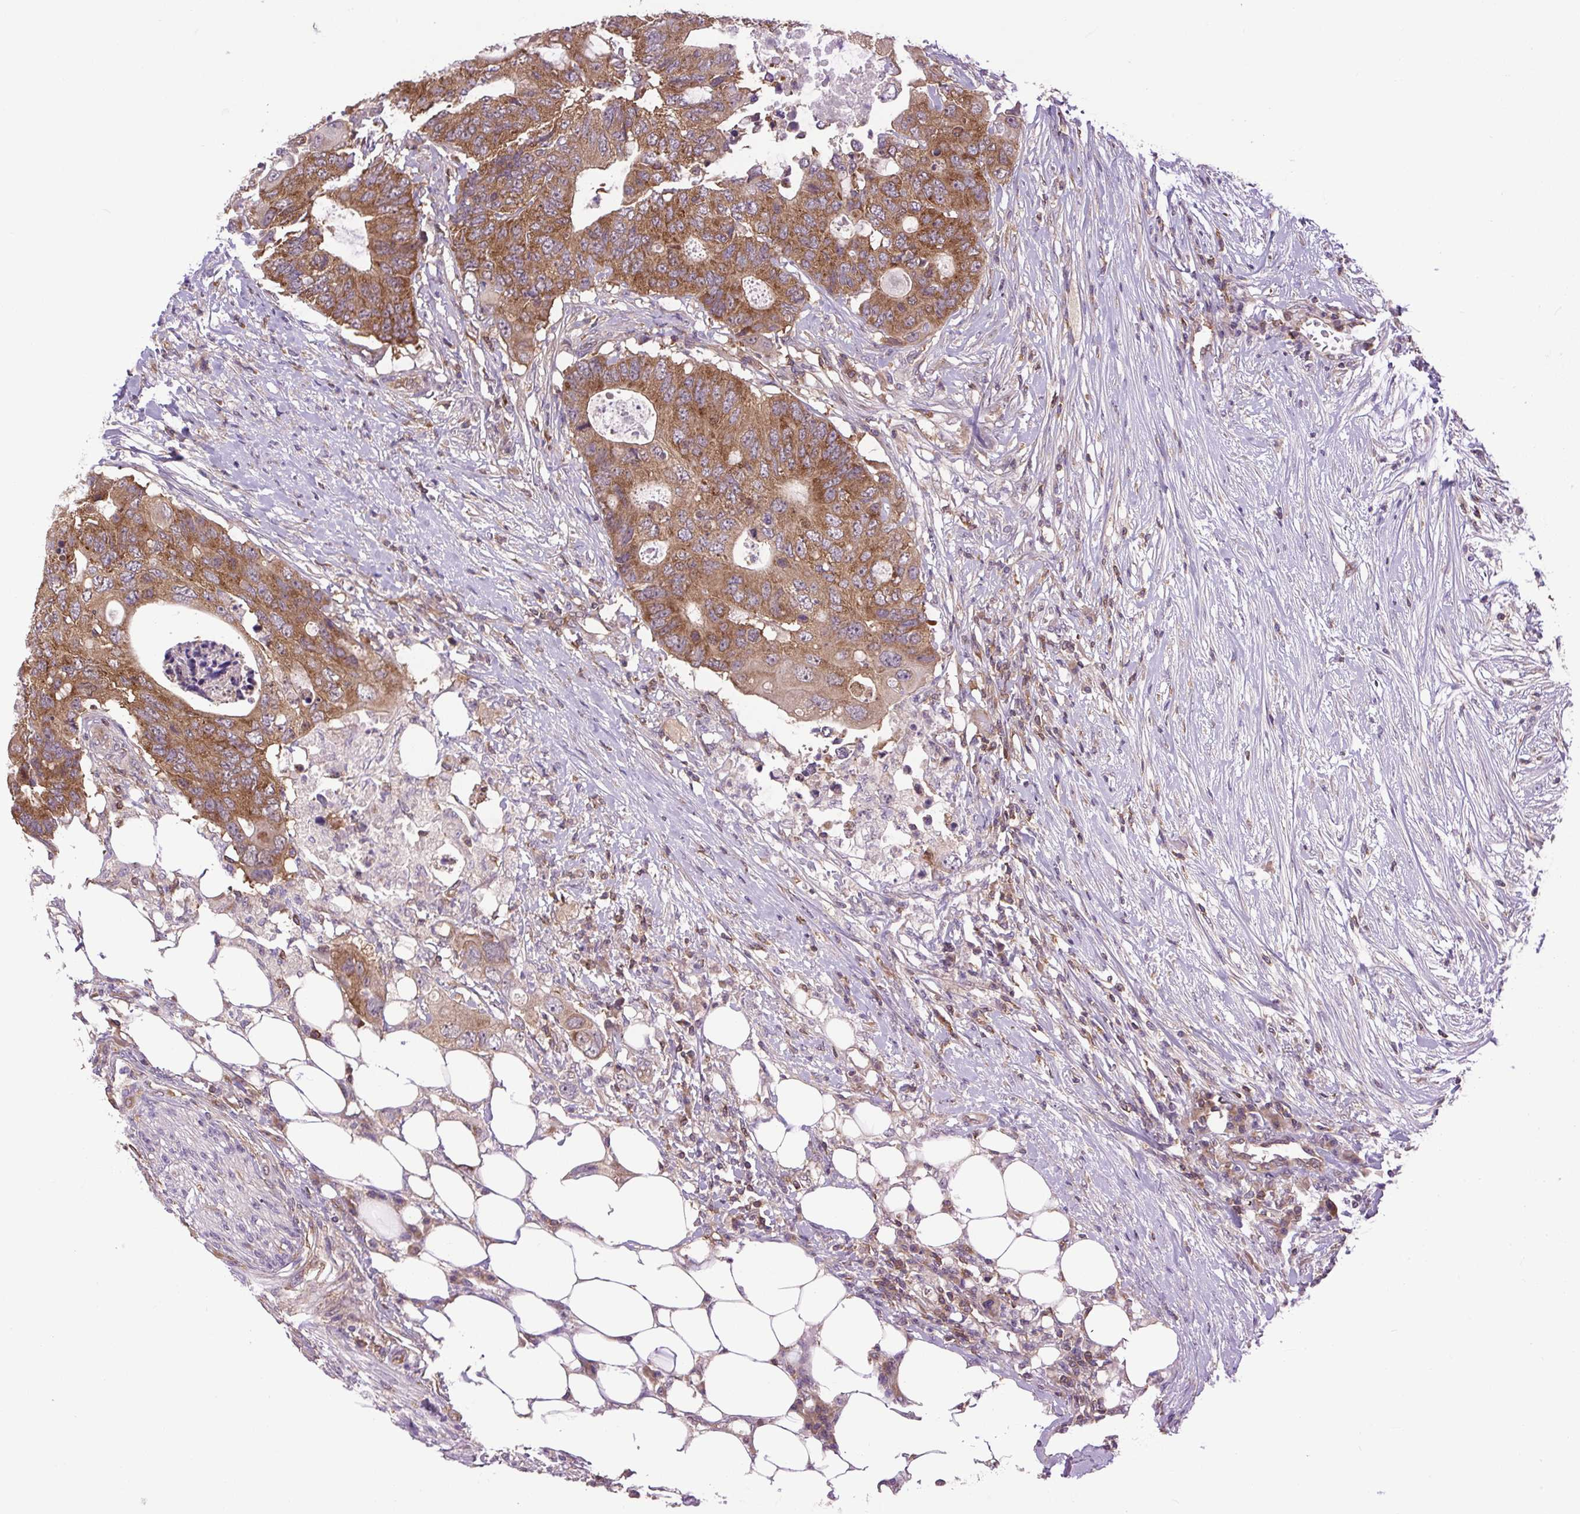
{"staining": {"intensity": "moderate", "quantity": ">75%", "location": "cytoplasmic/membranous"}, "tissue": "colorectal cancer", "cell_type": "Tumor cells", "image_type": "cancer", "snomed": [{"axis": "morphology", "description": "Adenocarcinoma, NOS"}, {"axis": "topography", "description": "Colon"}], "caption": "Colorectal cancer was stained to show a protein in brown. There is medium levels of moderate cytoplasmic/membranous positivity in approximately >75% of tumor cells. Nuclei are stained in blue.", "gene": "PLCG1", "patient": {"sex": "male", "age": 71}}